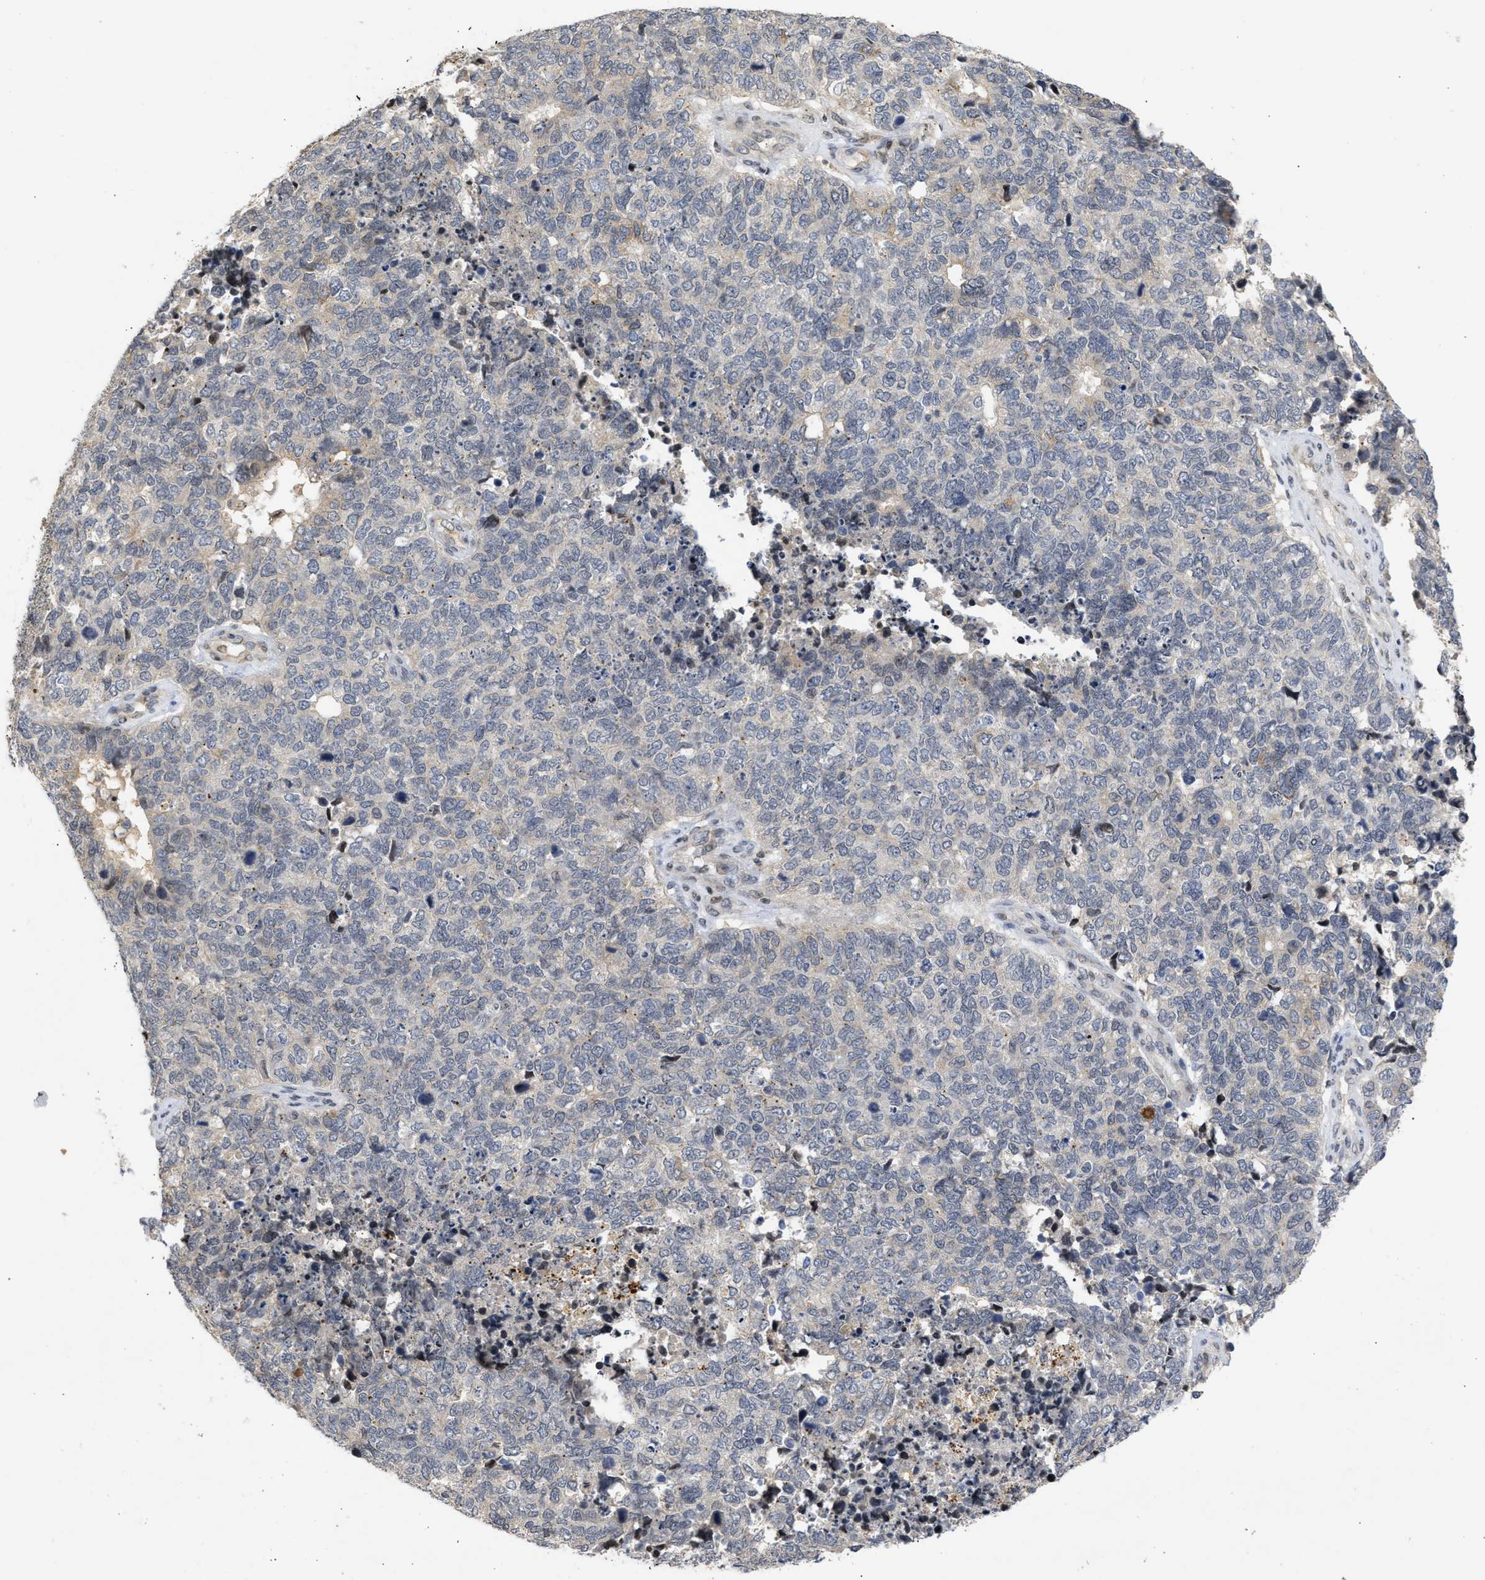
{"staining": {"intensity": "negative", "quantity": "none", "location": "none"}, "tissue": "cervical cancer", "cell_type": "Tumor cells", "image_type": "cancer", "snomed": [{"axis": "morphology", "description": "Squamous cell carcinoma, NOS"}, {"axis": "topography", "description": "Cervix"}], "caption": "Tumor cells are negative for brown protein staining in cervical cancer (squamous cell carcinoma). (Brightfield microscopy of DAB (3,3'-diaminobenzidine) IHC at high magnification).", "gene": "ENSG00000142539", "patient": {"sex": "female", "age": 63}}